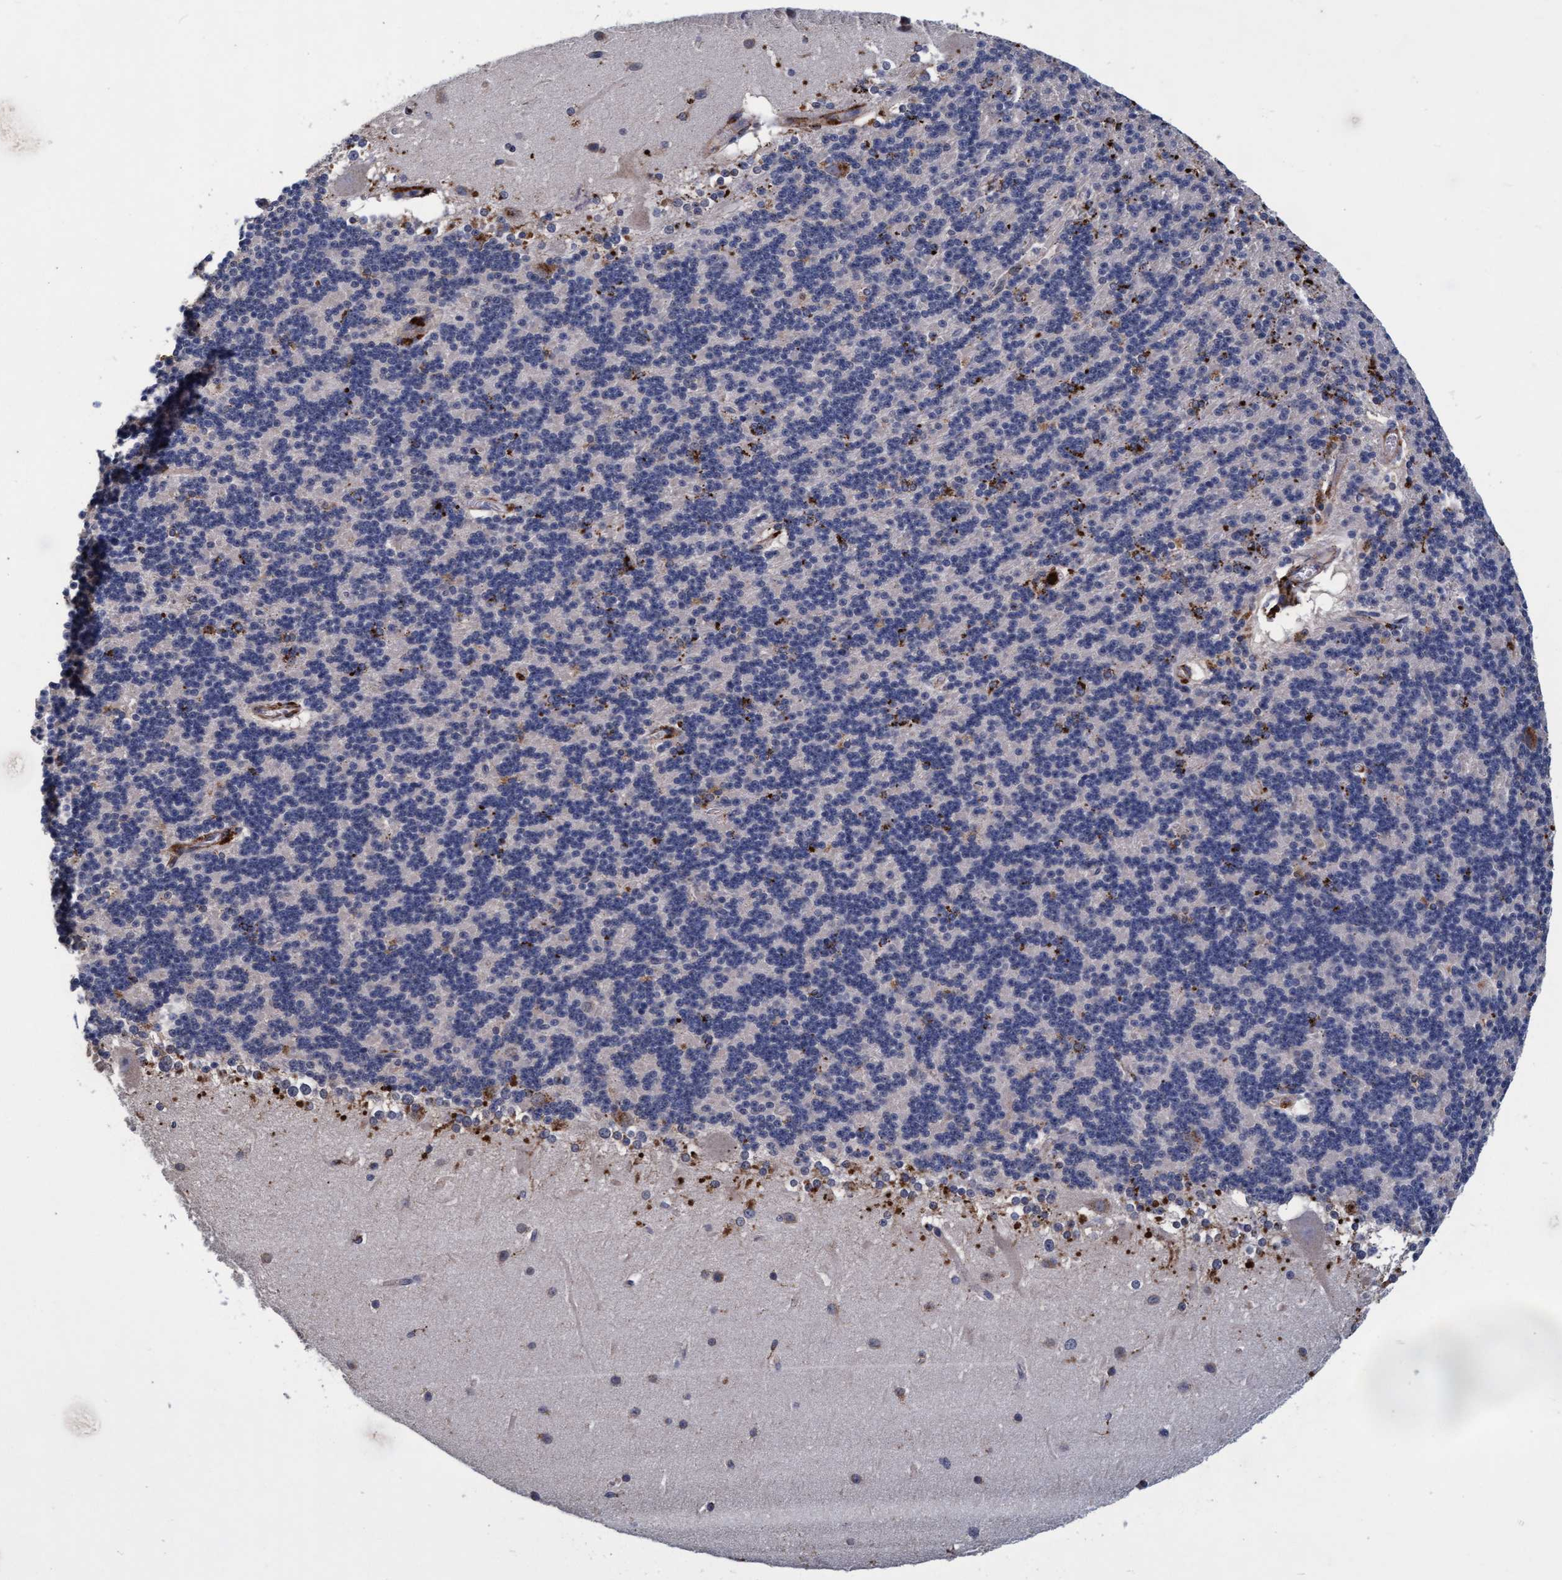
{"staining": {"intensity": "moderate", "quantity": "<25%", "location": "cytoplasmic/membranous"}, "tissue": "cerebellum", "cell_type": "Cells in granular layer", "image_type": "normal", "snomed": [{"axis": "morphology", "description": "Normal tissue, NOS"}, {"axis": "topography", "description": "Cerebellum"}], "caption": "There is low levels of moderate cytoplasmic/membranous staining in cells in granular layer of unremarkable cerebellum, as demonstrated by immunohistochemical staining (brown color).", "gene": "CPQ", "patient": {"sex": "female", "age": 19}}